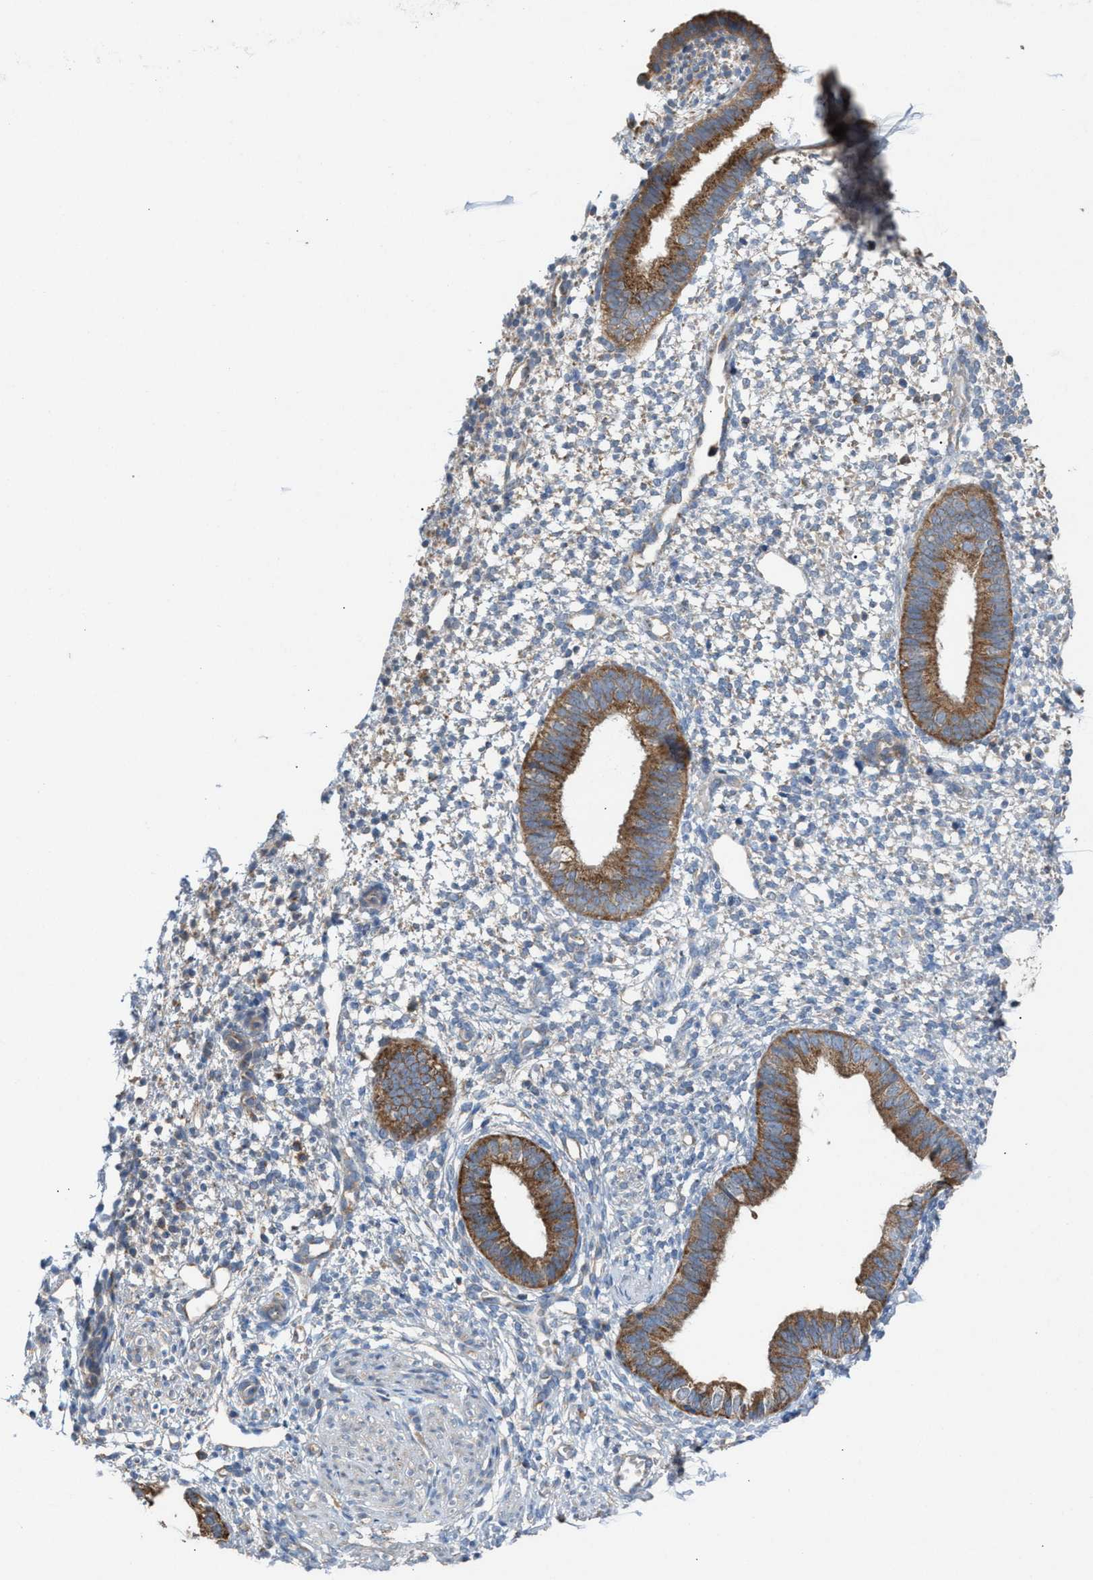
{"staining": {"intensity": "weak", "quantity": "<25%", "location": "cytoplasmic/membranous"}, "tissue": "endometrium", "cell_type": "Cells in endometrial stroma", "image_type": "normal", "snomed": [{"axis": "morphology", "description": "Normal tissue, NOS"}, {"axis": "topography", "description": "Endometrium"}], "caption": "Immunohistochemistry (IHC) micrograph of benign endometrium stained for a protein (brown), which shows no staining in cells in endometrial stroma.", "gene": "TPK1", "patient": {"sex": "female", "age": 46}}